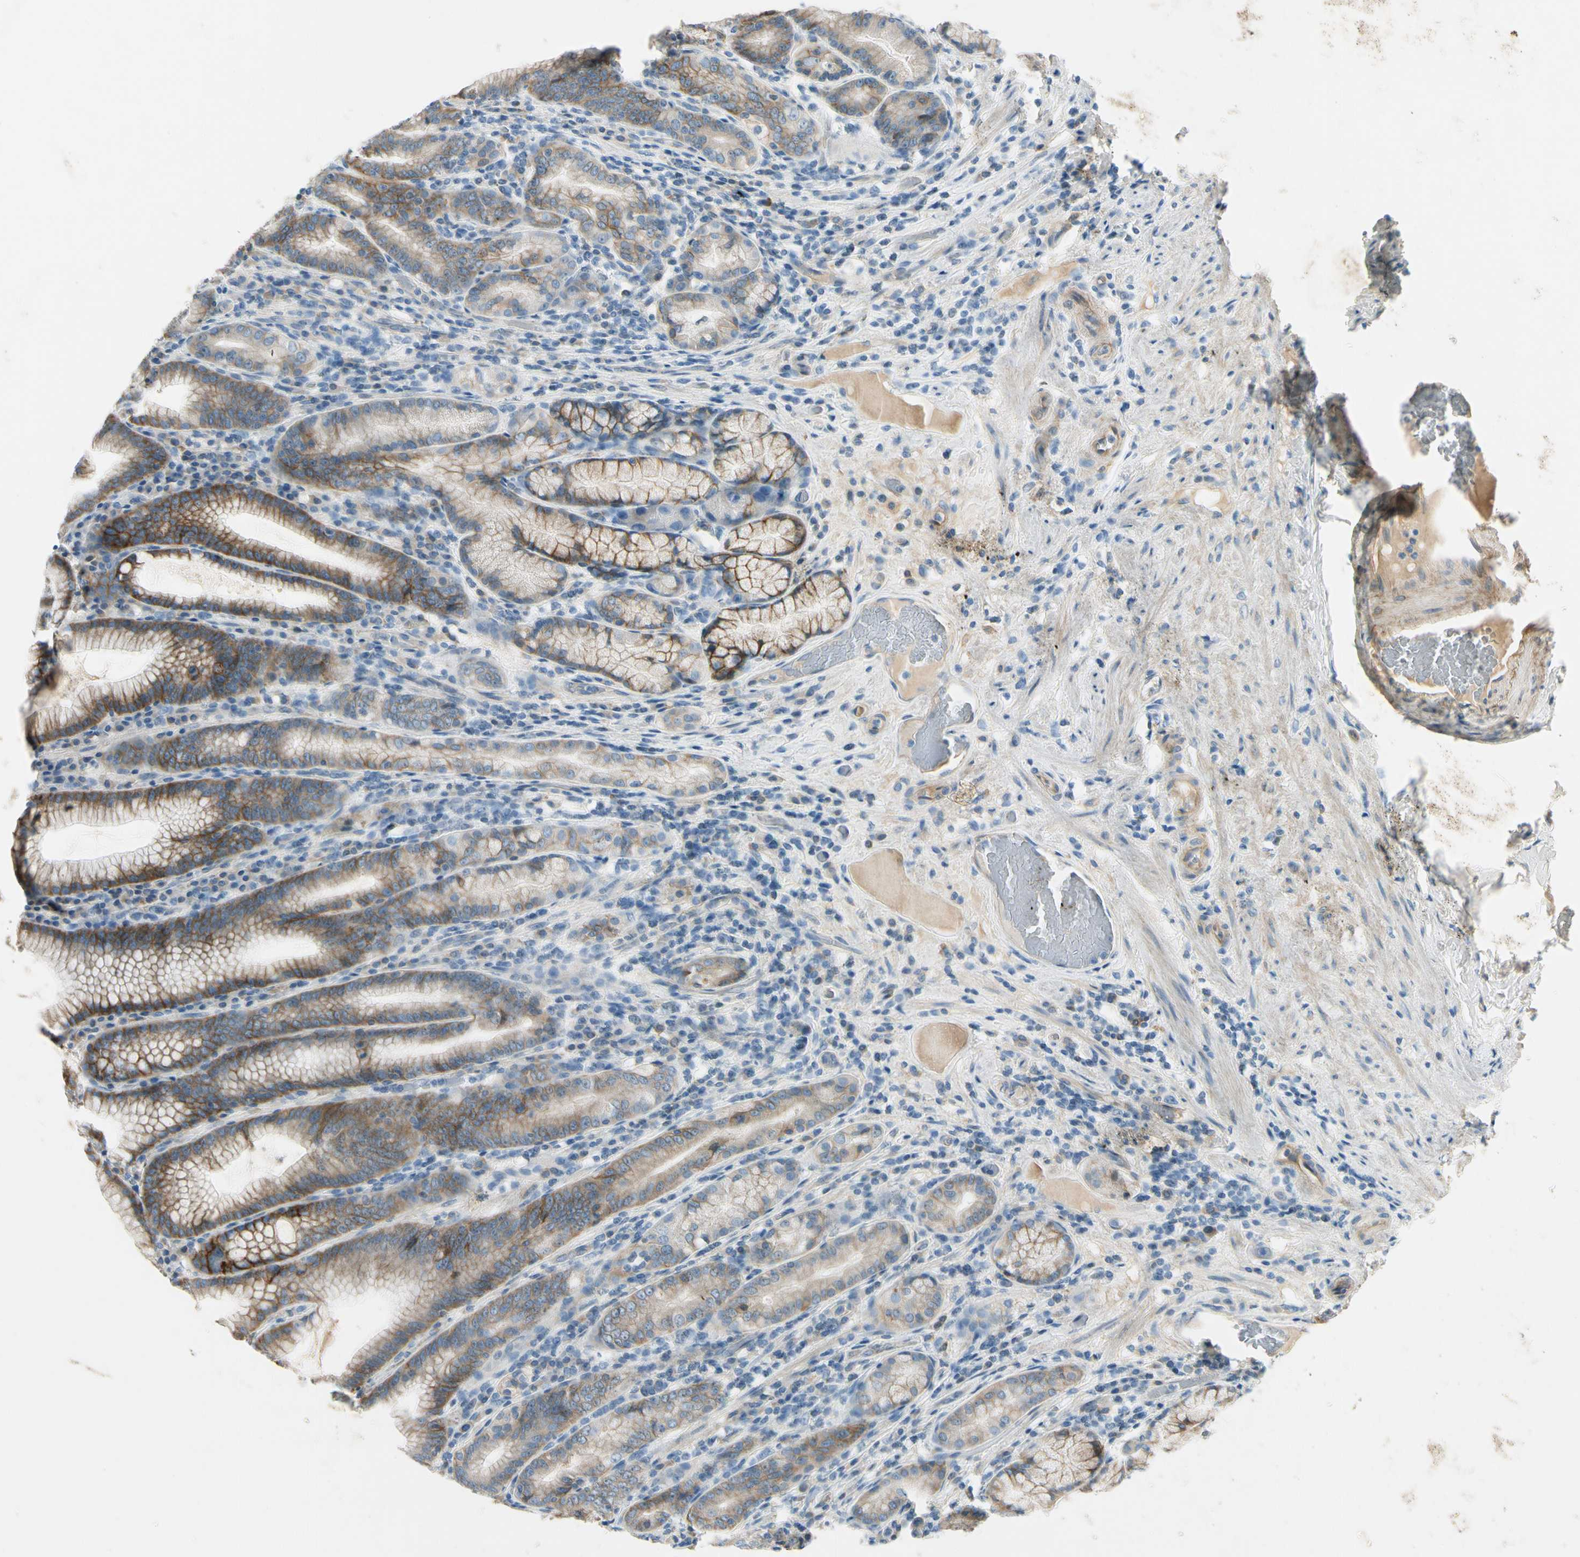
{"staining": {"intensity": "strong", "quantity": "25%-75%", "location": "cytoplasmic/membranous"}, "tissue": "stomach", "cell_type": "Glandular cells", "image_type": "normal", "snomed": [{"axis": "morphology", "description": "Normal tissue, NOS"}, {"axis": "topography", "description": "Stomach, lower"}], "caption": "A brown stain shows strong cytoplasmic/membranous expression of a protein in glandular cells of normal stomach. Immunohistochemistry (ihc) stains the protein in brown and the nuclei are stained blue.", "gene": "ITGA3", "patient": {"sex": "female", "age": 76}}